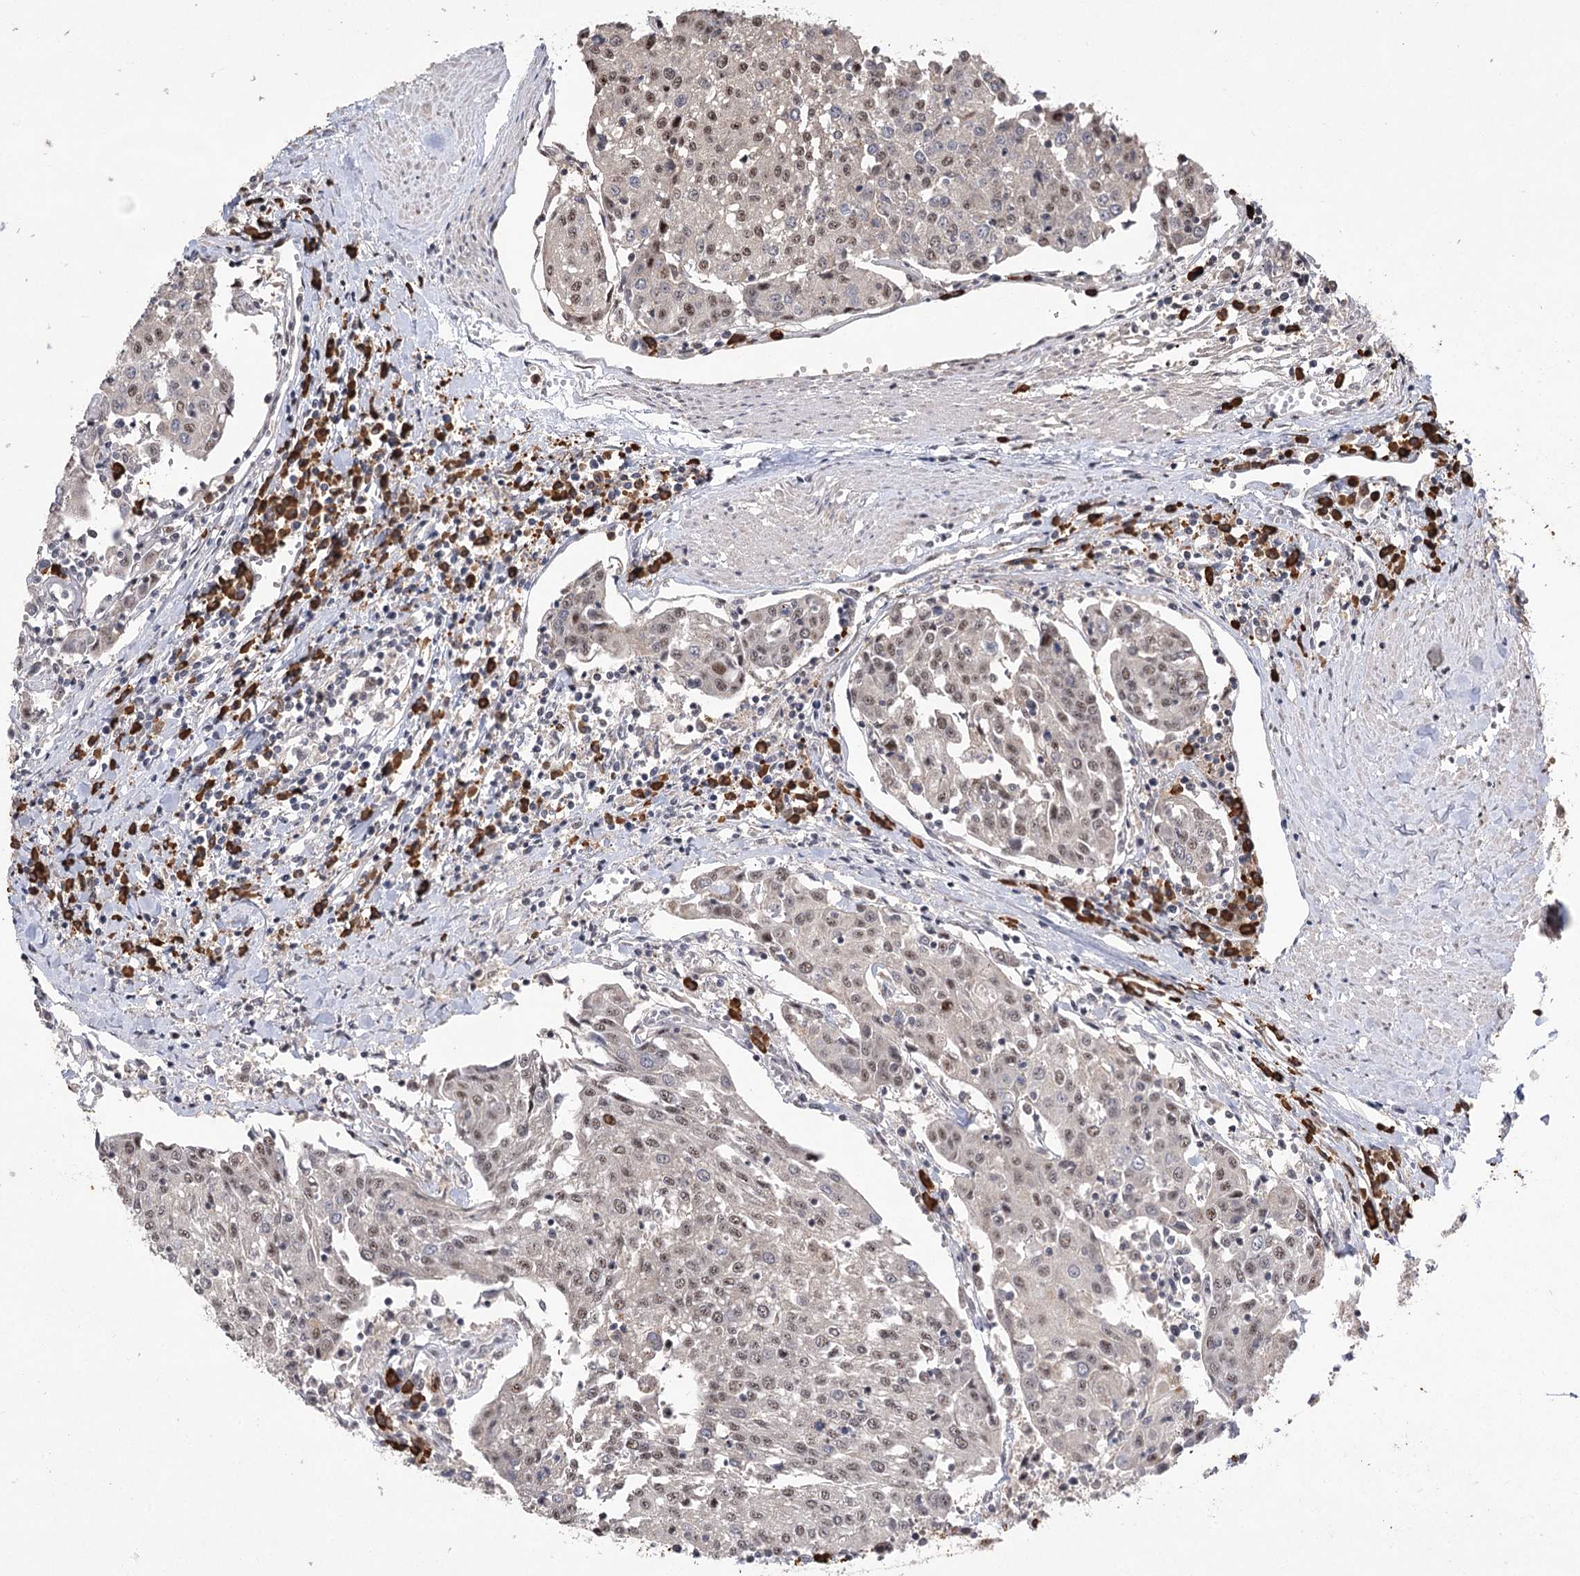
{"staining": {"intensity": "weak", "quantity": "25%-75%", "location": "nuclear"}, "tissue": "urothelial cancer", "cell_type": "Tumor cells", "image_type": "cancer", "snomed": [{"axis": "morphology", "description": "Urothelial carcinoma, High grade"}, {"axis": "topography", "description": "Urinary bladder"}], "caption": "Human urothelial cancer stained with a protein marker shows weak staining in tumor cells.", "gene": "PYROXD1", "patient": {"sex": "female", "age": 85}}